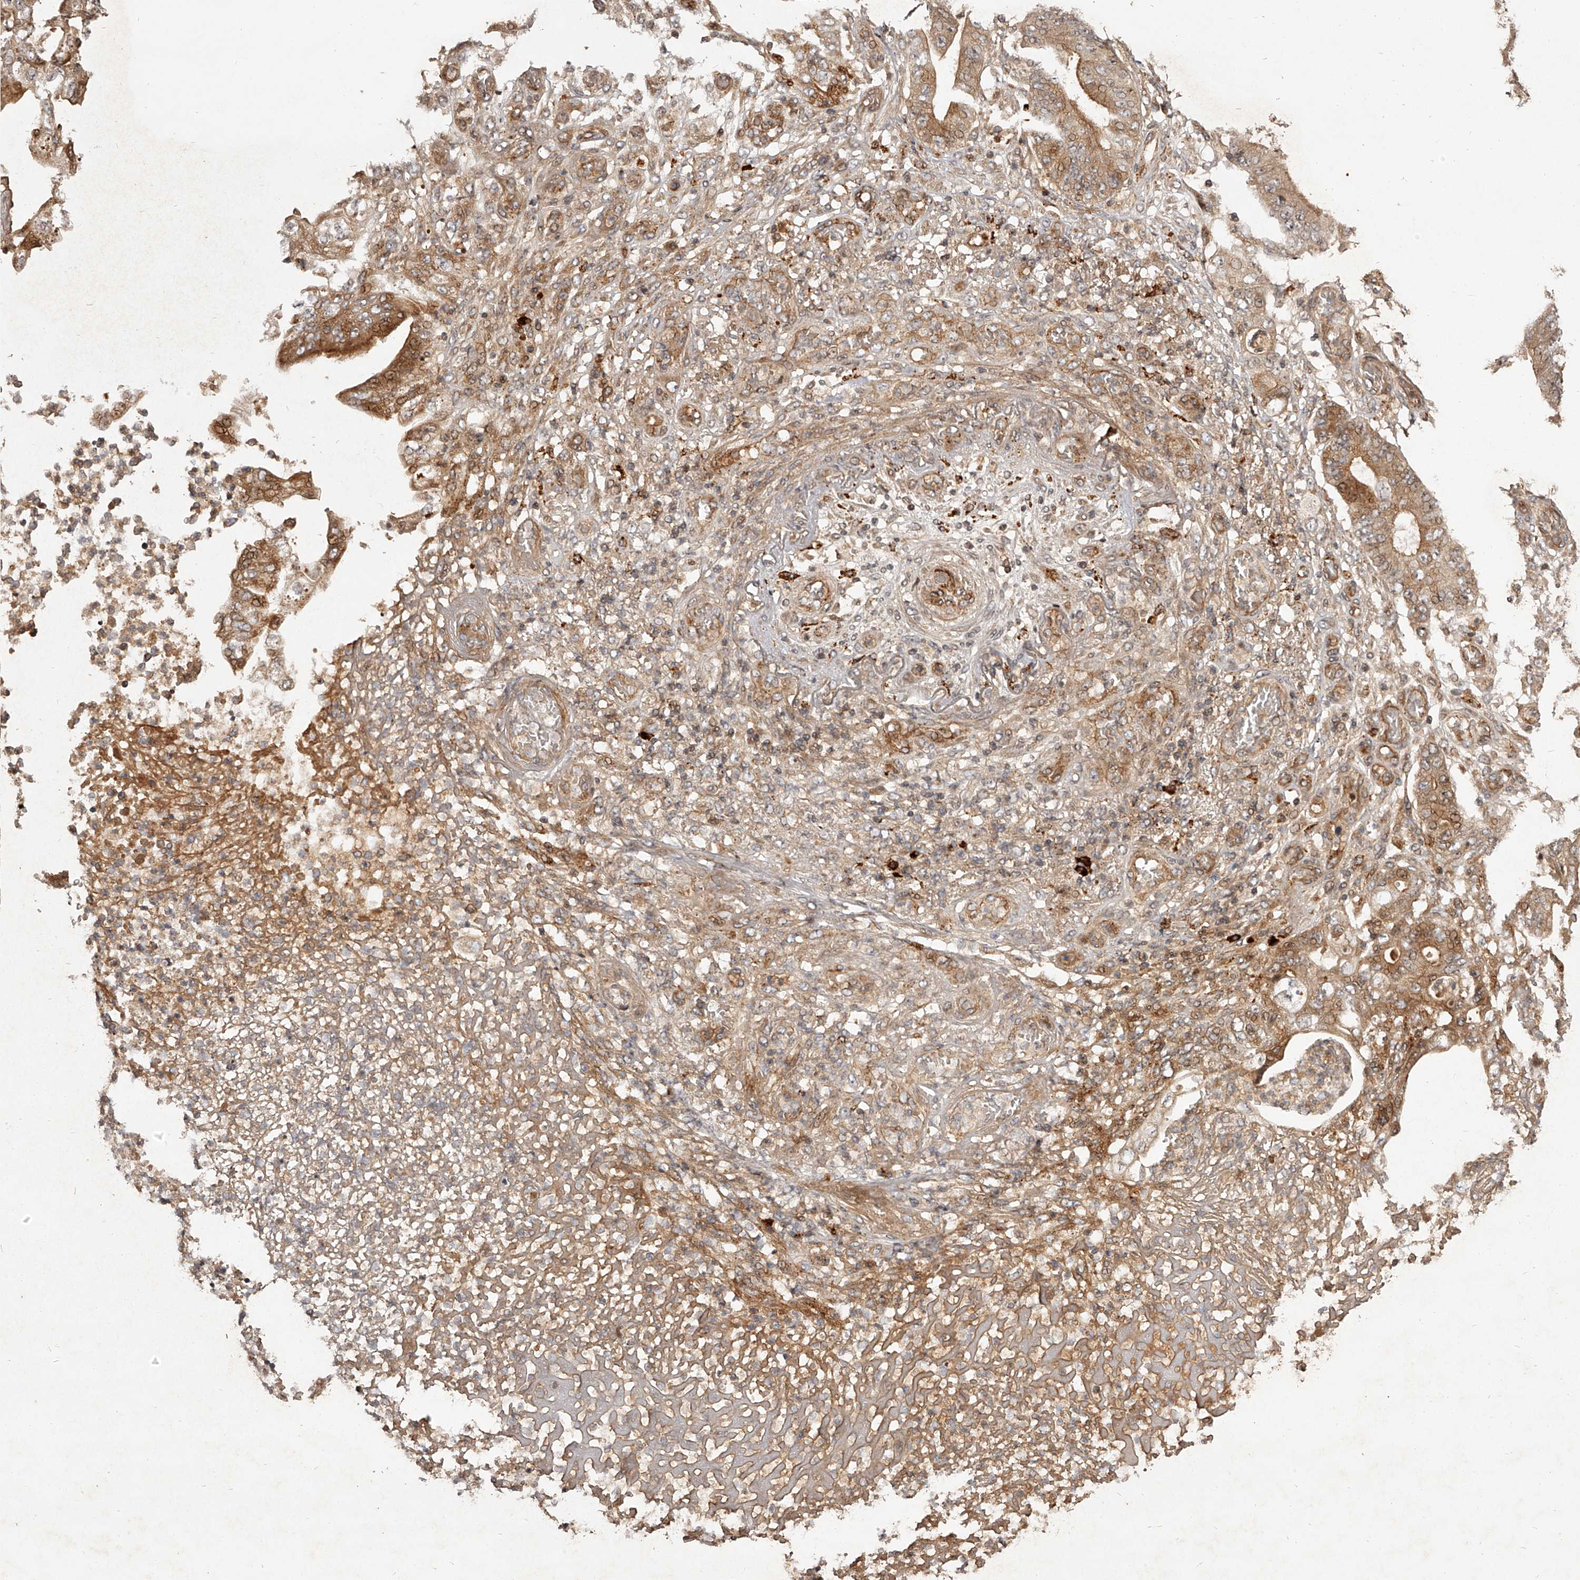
{"staining": {"intensity": "moderate", "quantity": ">75%", "location": "cytoplasmic/membranous"}, "tissue": "stomach cancer", "cell_type": "Tumor cells", "image_type": "cancer", "snomed": [{"axis": "morphology", "description": "Adenocarcinoma, NOS"}, {"axis": "topography", "description": "Stomach"}], "caption": "Brown immunohistochemical staining in stomach cancer (adenocarcinoma) displays moderate cytoplasmic/membranous staining in approximately >75% of tumor cells. (DAB (3,3'-diaminobenzidine) IHC with brightfield microscopy, high magnification).", "gene": "CRYZL1", "patient": {"sex": "female", "age": 73}}